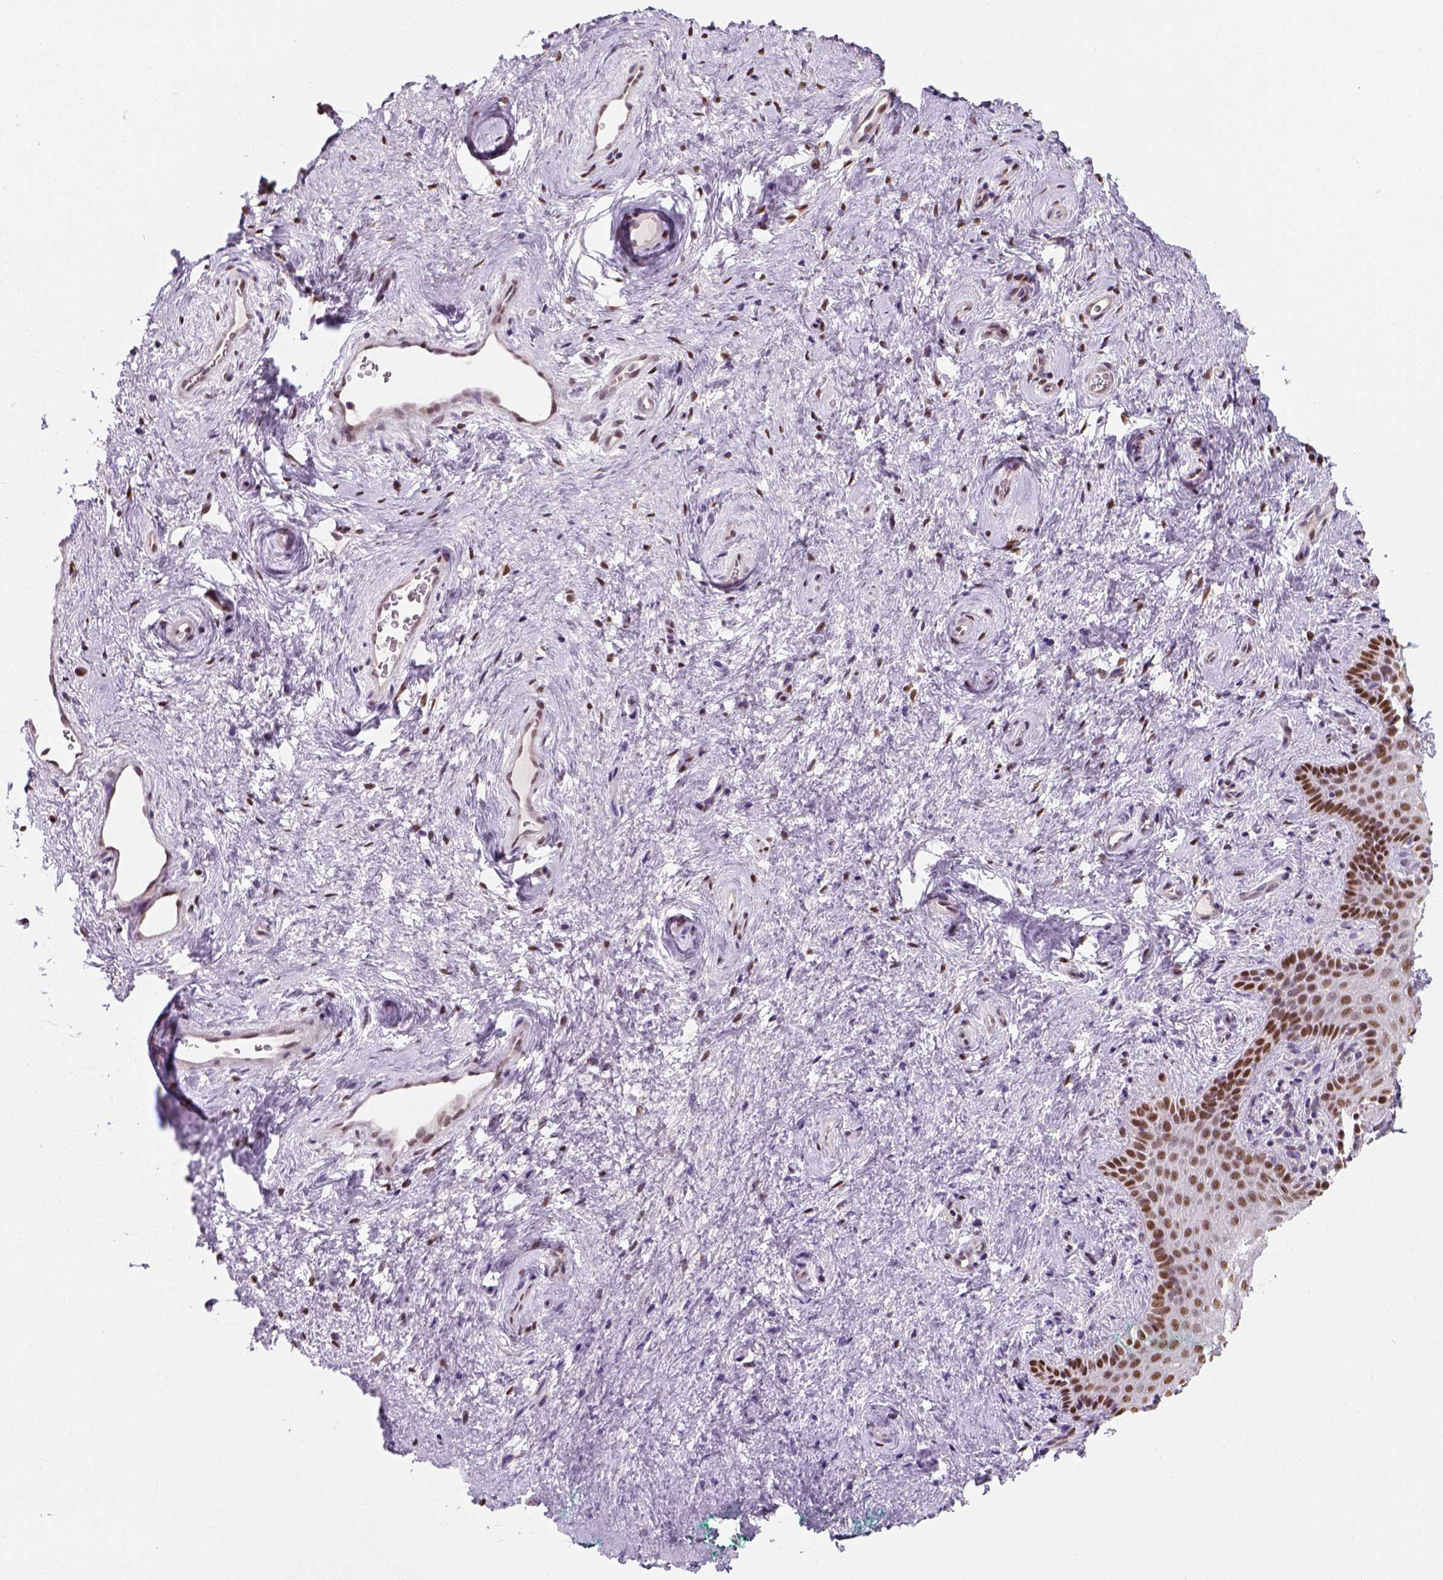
{"staining": {"intensity": "moderate", "quantity": ">75%", "location": "nuclear"}, "tissue": "vagina", "cell_type": "Squamous epithelial cells", "image_type": "normal", "snomed": [{"axis": "morphology", "description": "Normal tissue, NOS"}, {"axis": "topography", "description": "Vagina"}], "caption": "About >75% of squamous epithelial cells in benign human vagina show moderate nuclear protein expression as visualized by brown immunohistochemical staining.", "gene": "C1orf112", "patient": {"sex": "female", "age": 45}}